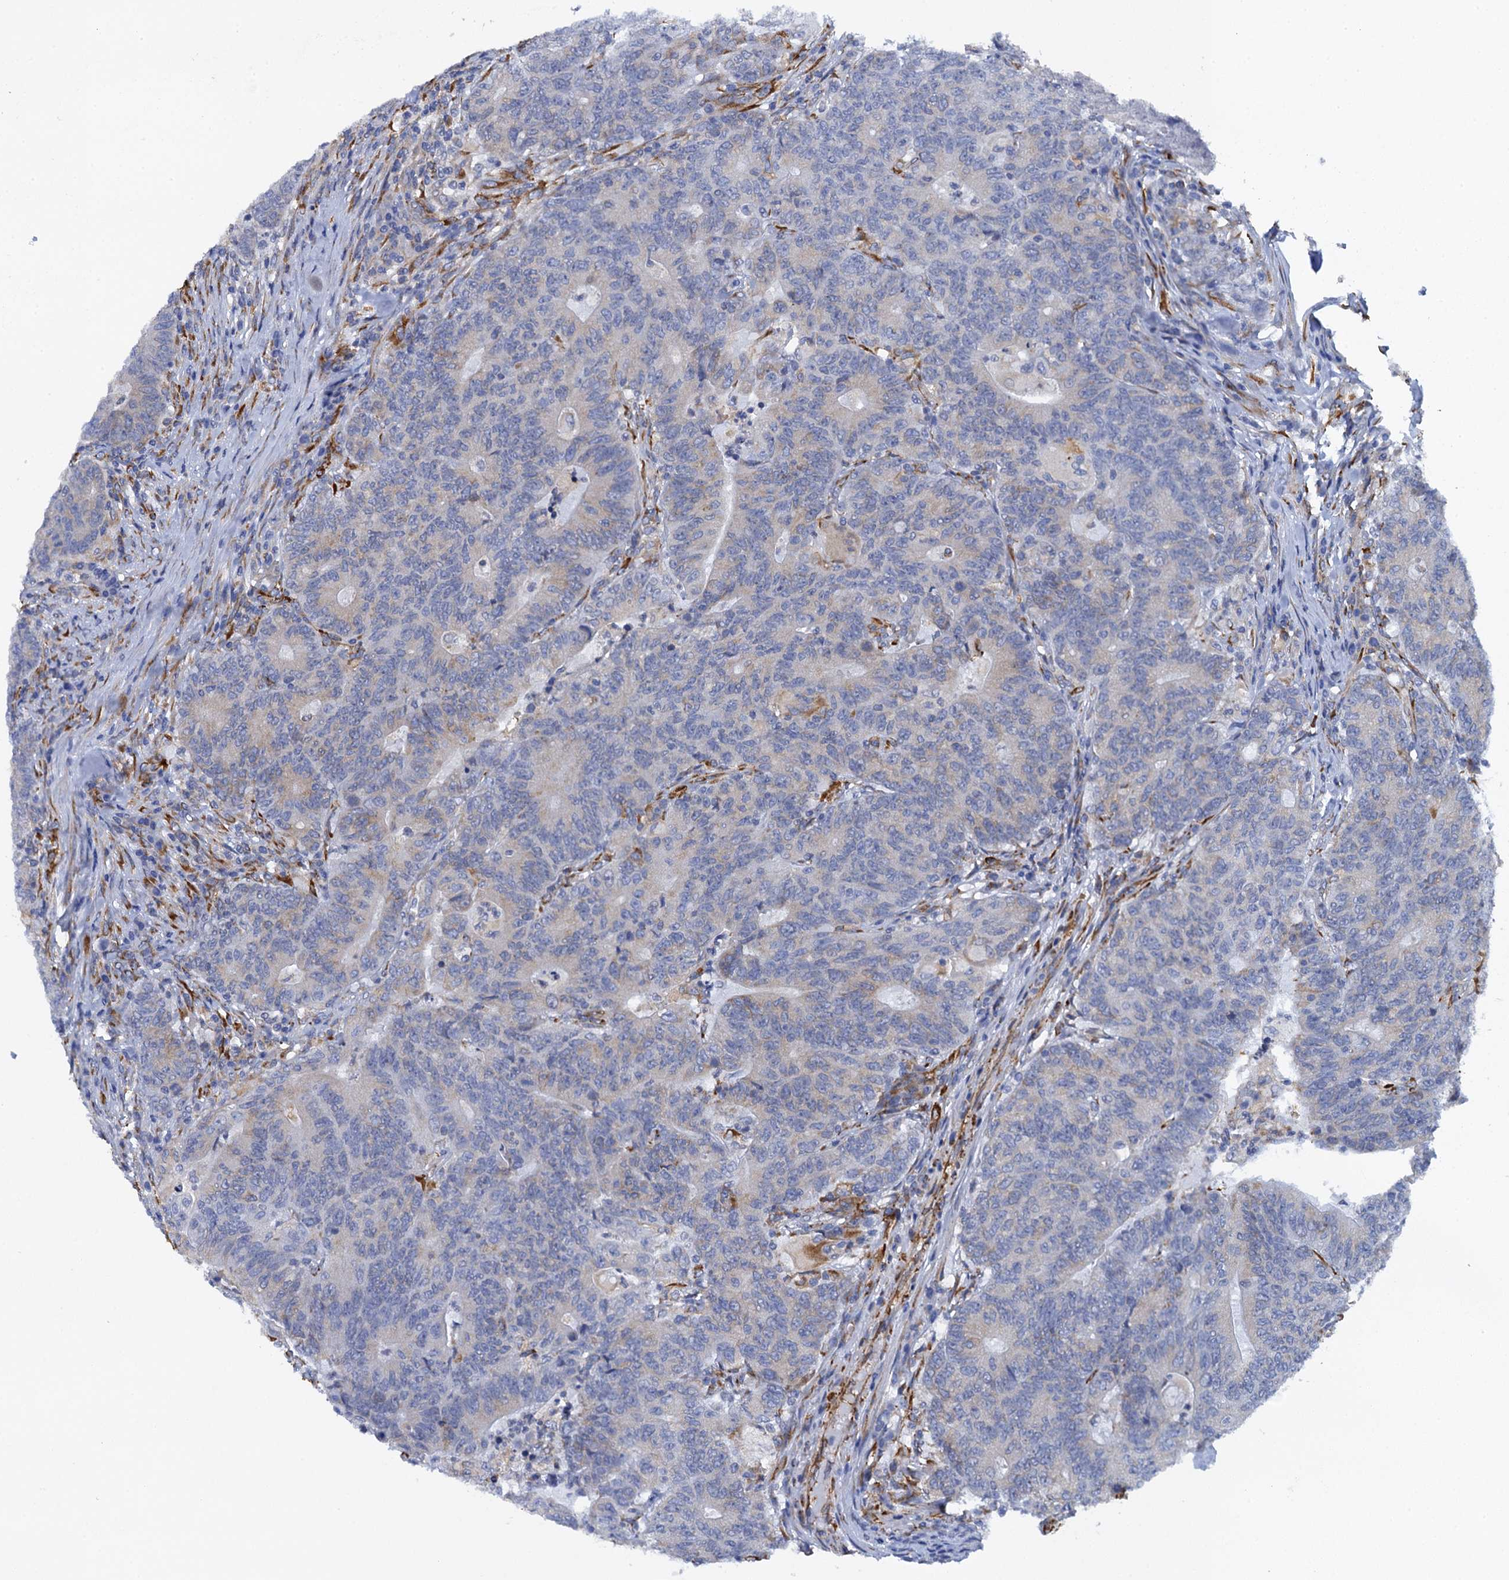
{"staining": {"intensity": "weak", "quantity": "<25%", "location": "cytoplasmic/membranous"}, "tissue": "colorectal cancer", "cell_type": "Tumor cells", "image_type": "cancer", "snomed": [{"axis": "morphology", "description": "Adenocarcinoma, NOS"}, {"axis": "topography", "description": "Colon"}], "caption": "Protein analysis of colorectal cancer shows no significant staining in tumor cells.", "gene": "POGLUT3", "patient": {"sex": "female", "age": 75}}